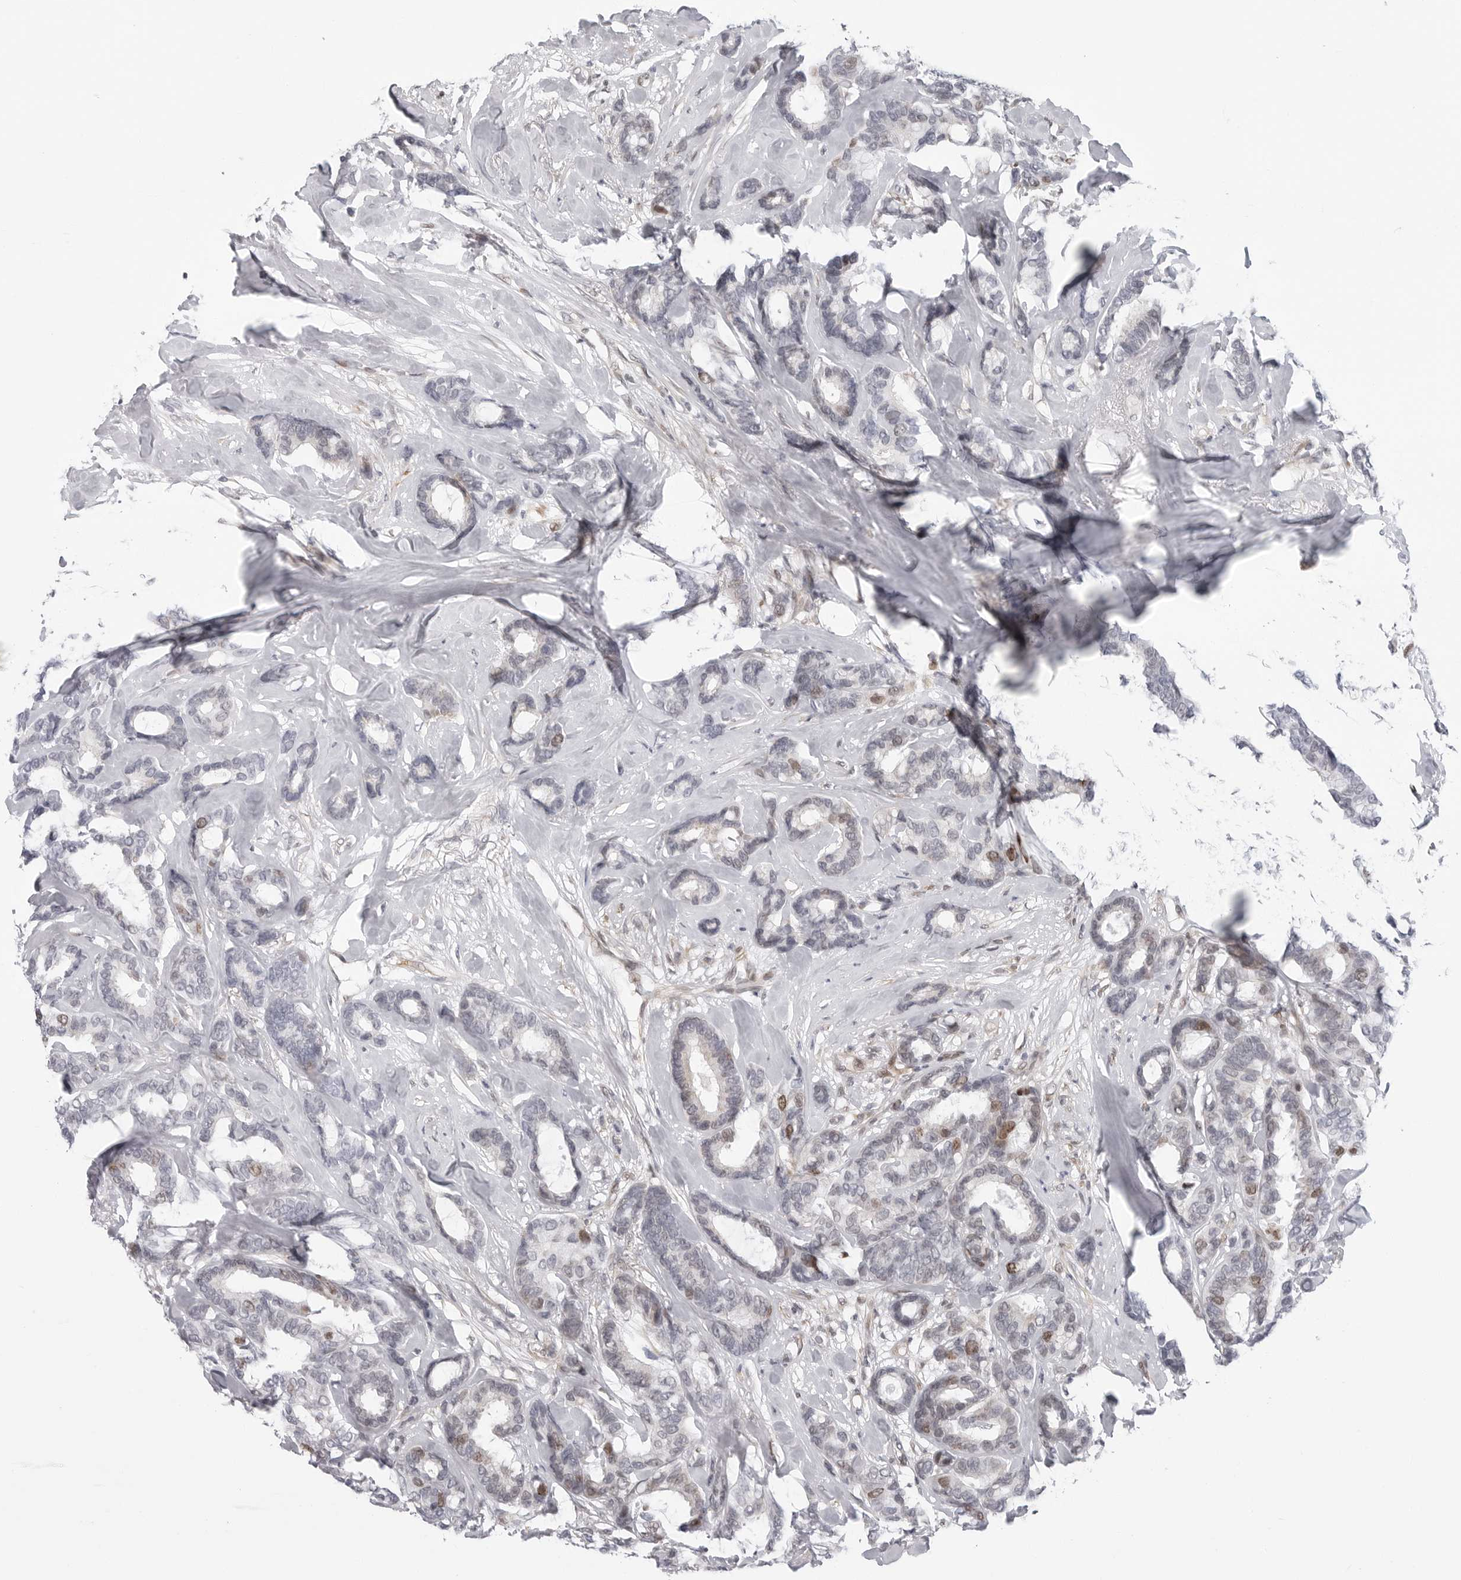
{"staining": {"intensity": "moderate", "quantity": "<25%", "location": "nuclear"}, "tissue": "breast cancer", "cell_type": "Tumor cells", "image_type": "cancer", "snomed": [{"axis": "morphology", "description": "Duct carcinoma"}, {"axis": "topography", "description": "Breast"}], "caption": "The histopathology image reveals a brown stain indicating the presence of a protein in the nuclear of tumor cells in breast infiltrating ductal carcinoma.", "gene": "FAM135B", "patient": {"sex": "female", "age": 87}}